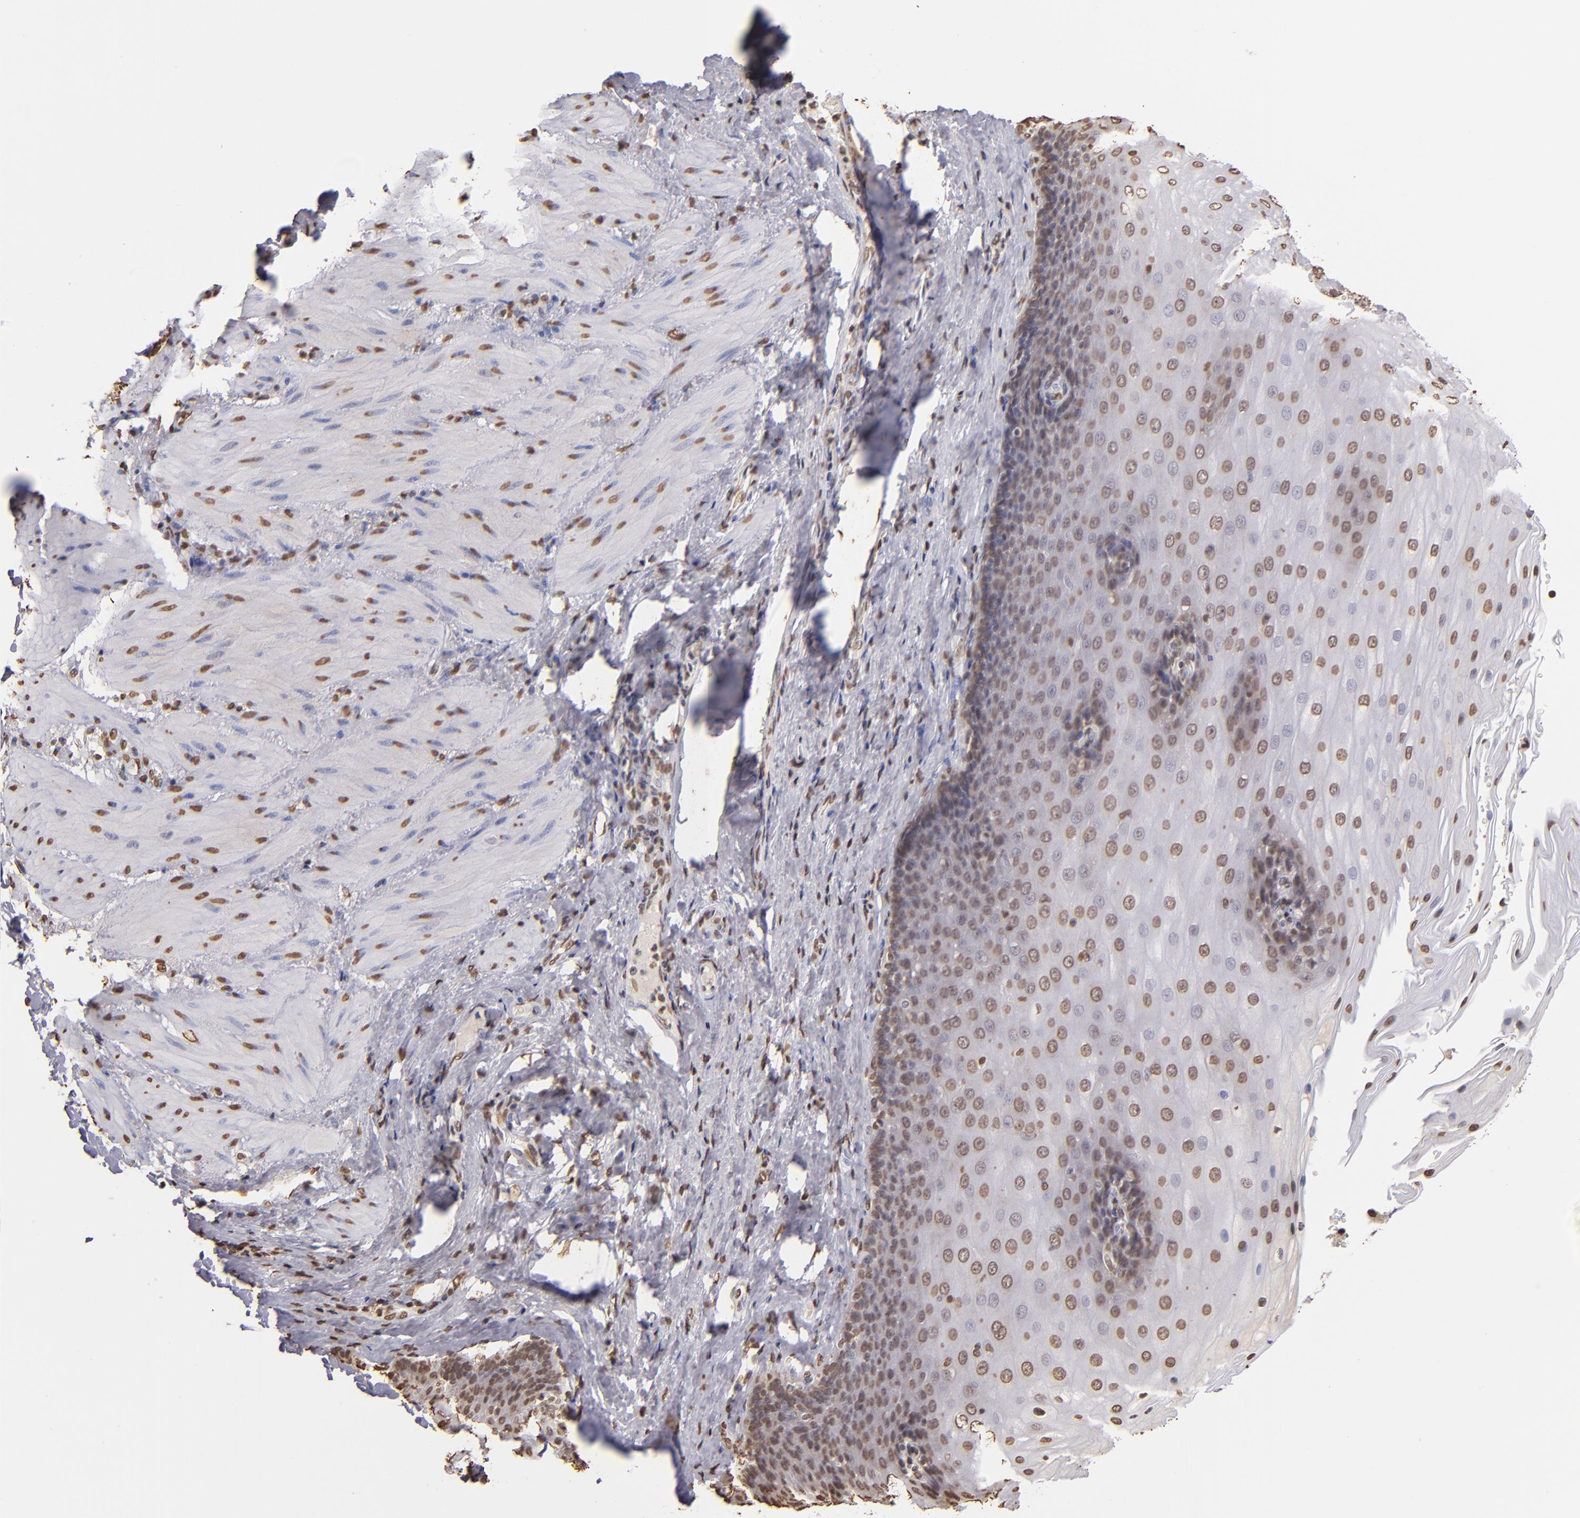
{"staining": {"intensity": "weak", "quantity": ">75%", "location": "nuclear"}, "tissue": "esophagus", "cell_type": "Squamous epithelial cells", "image_type": "normal", "snomed": [{"axis": "morphology", "description": "Normal tissue, NOS"}, {"axis": "topography", "description": "Esophagus"}], "caption": "IHC (DAB) staining of benign human esophagus displays weak nuclear protein positivity in approximately >75% of squamous epithelial cells.", "gene": "LBX1", "patient": {"sex": "male", "age": 62}}